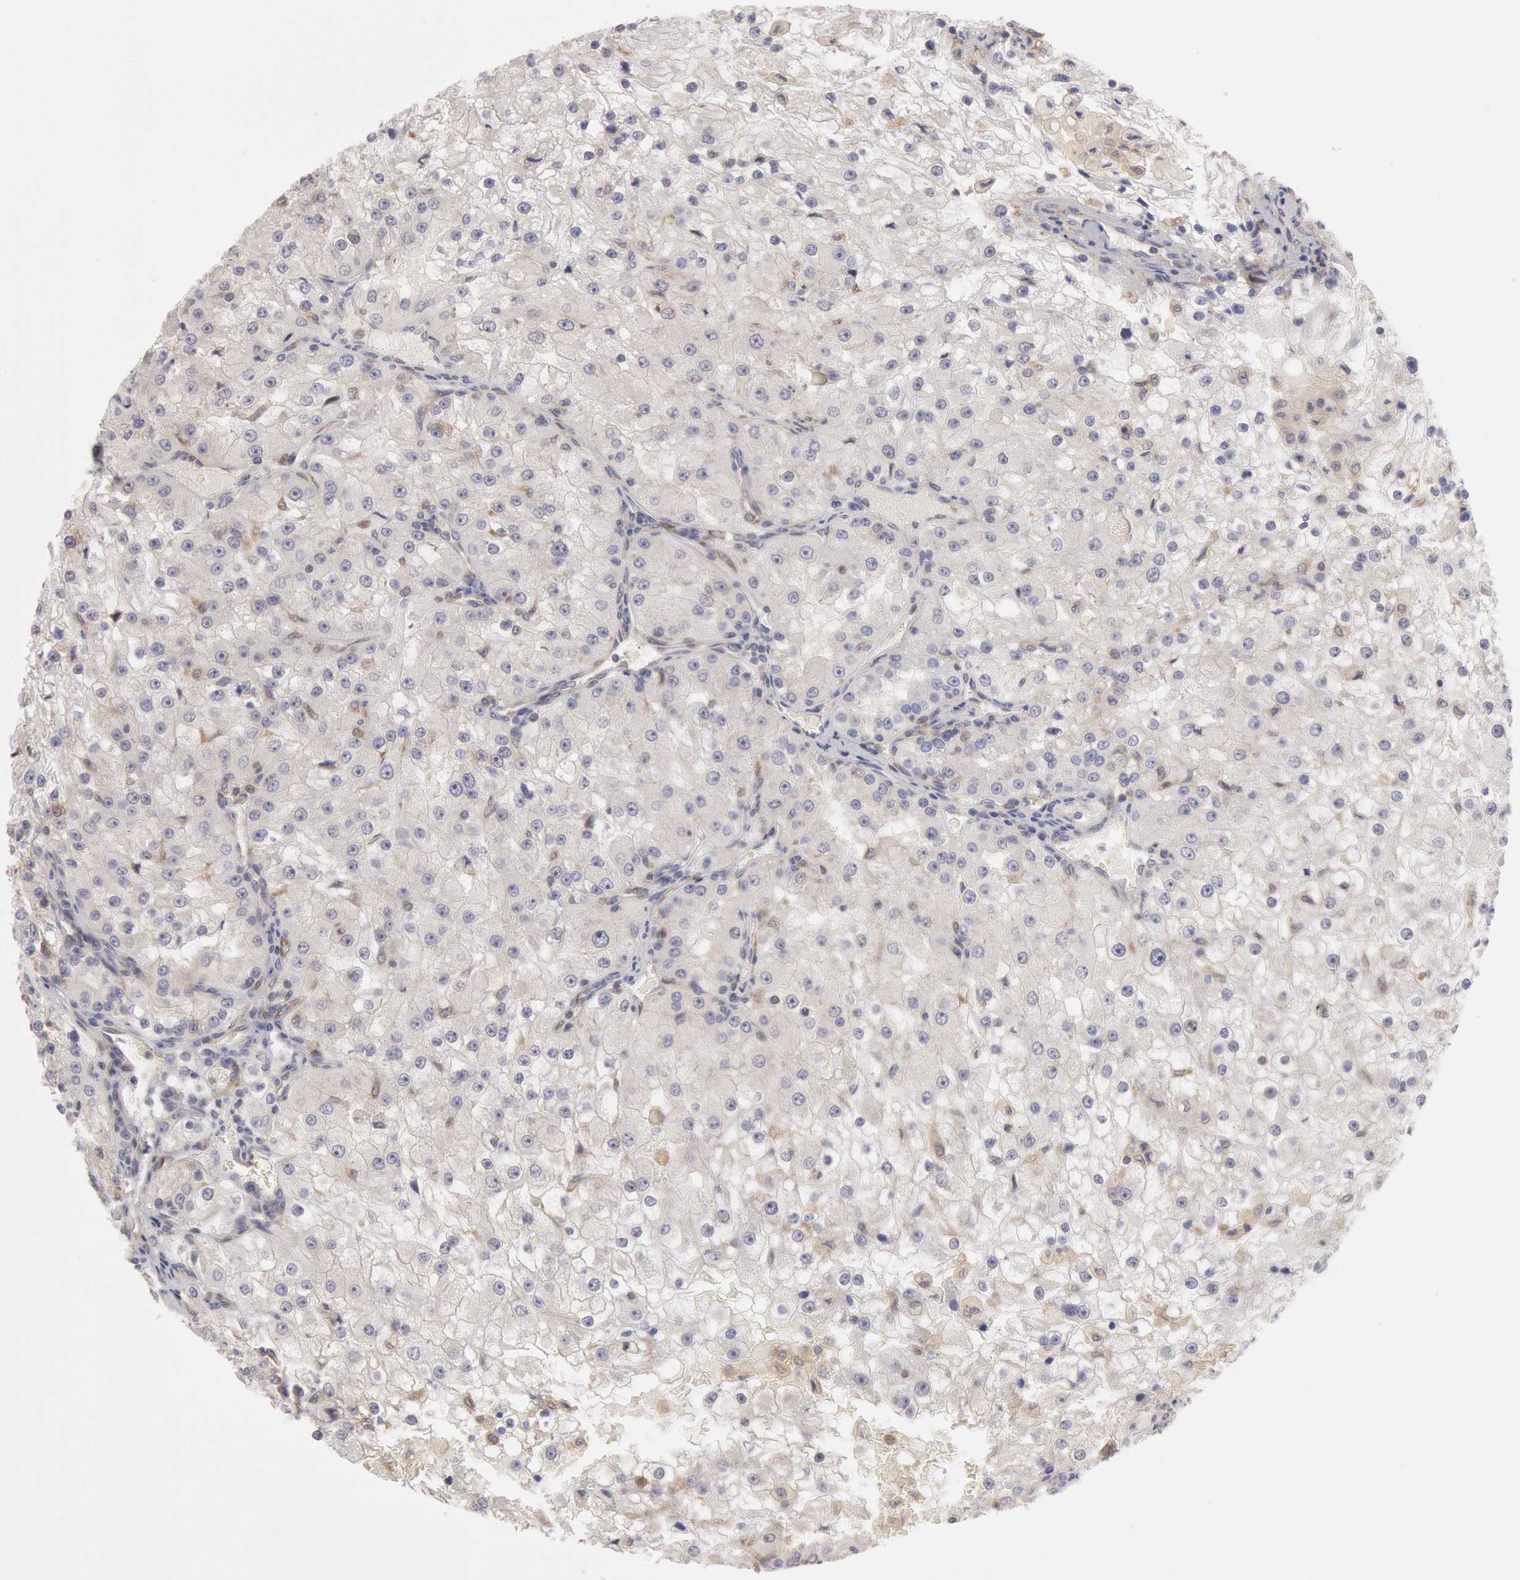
{"staining": {"intensity": "negative", "quantity": "none", "location": "none"}, "tissue": "renal cancer", "cell_type": "Tumor cells", "image_type": "cancer", "snomed": [{"axis": "morphology", "description": "Adenocarcinoma, NOS"}, {"axis": "topography", "description": "Kidney"}], "caption": "Immunohistochemistry (IHC) micrograph of human renal adenocarcinoma stained for a protein (brown), which displays no positivity in tumor cells.", "gene": "PLA2G6", "patient": {"sex": "female", "age": 74}}